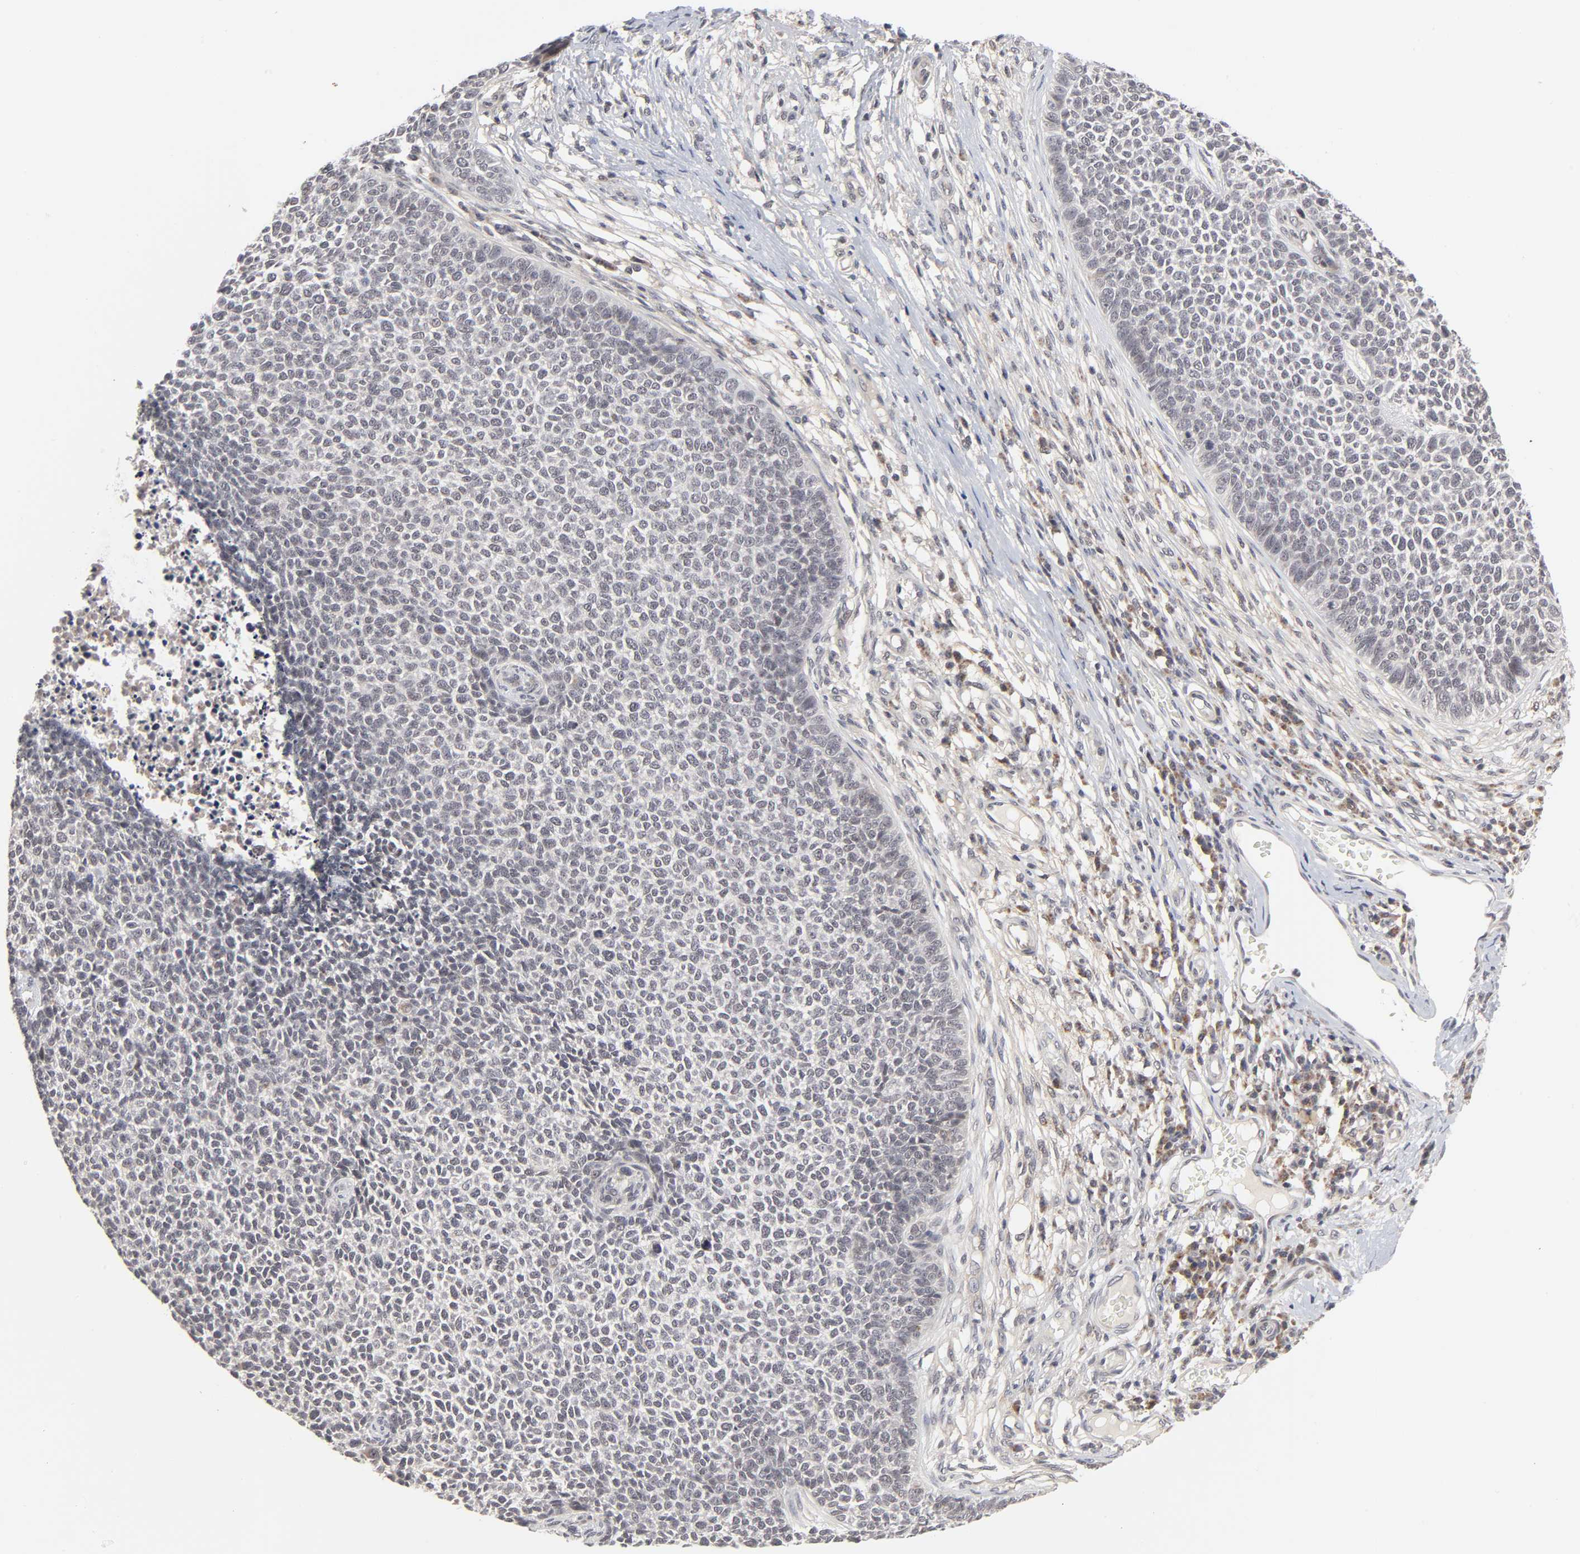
{"staining": {"intensity": "negative", "quantity": "none", "location": "none"}, "tissue": "skin cancer", "cell_type": "Tumor cells", "image_type": "cancer", "snomed": [{"axis": "morphology", "description": "Basal cell carcinoma"}, {"axis": "topography", "description": "Skin"}], "caption": "A high-resolution histopathology image shows immunohistochemistry staining of skin cancer, which displays no significant staining in tumor cells.", "gene": "AUH", "patient": {"sex": "female", "age": 84}}